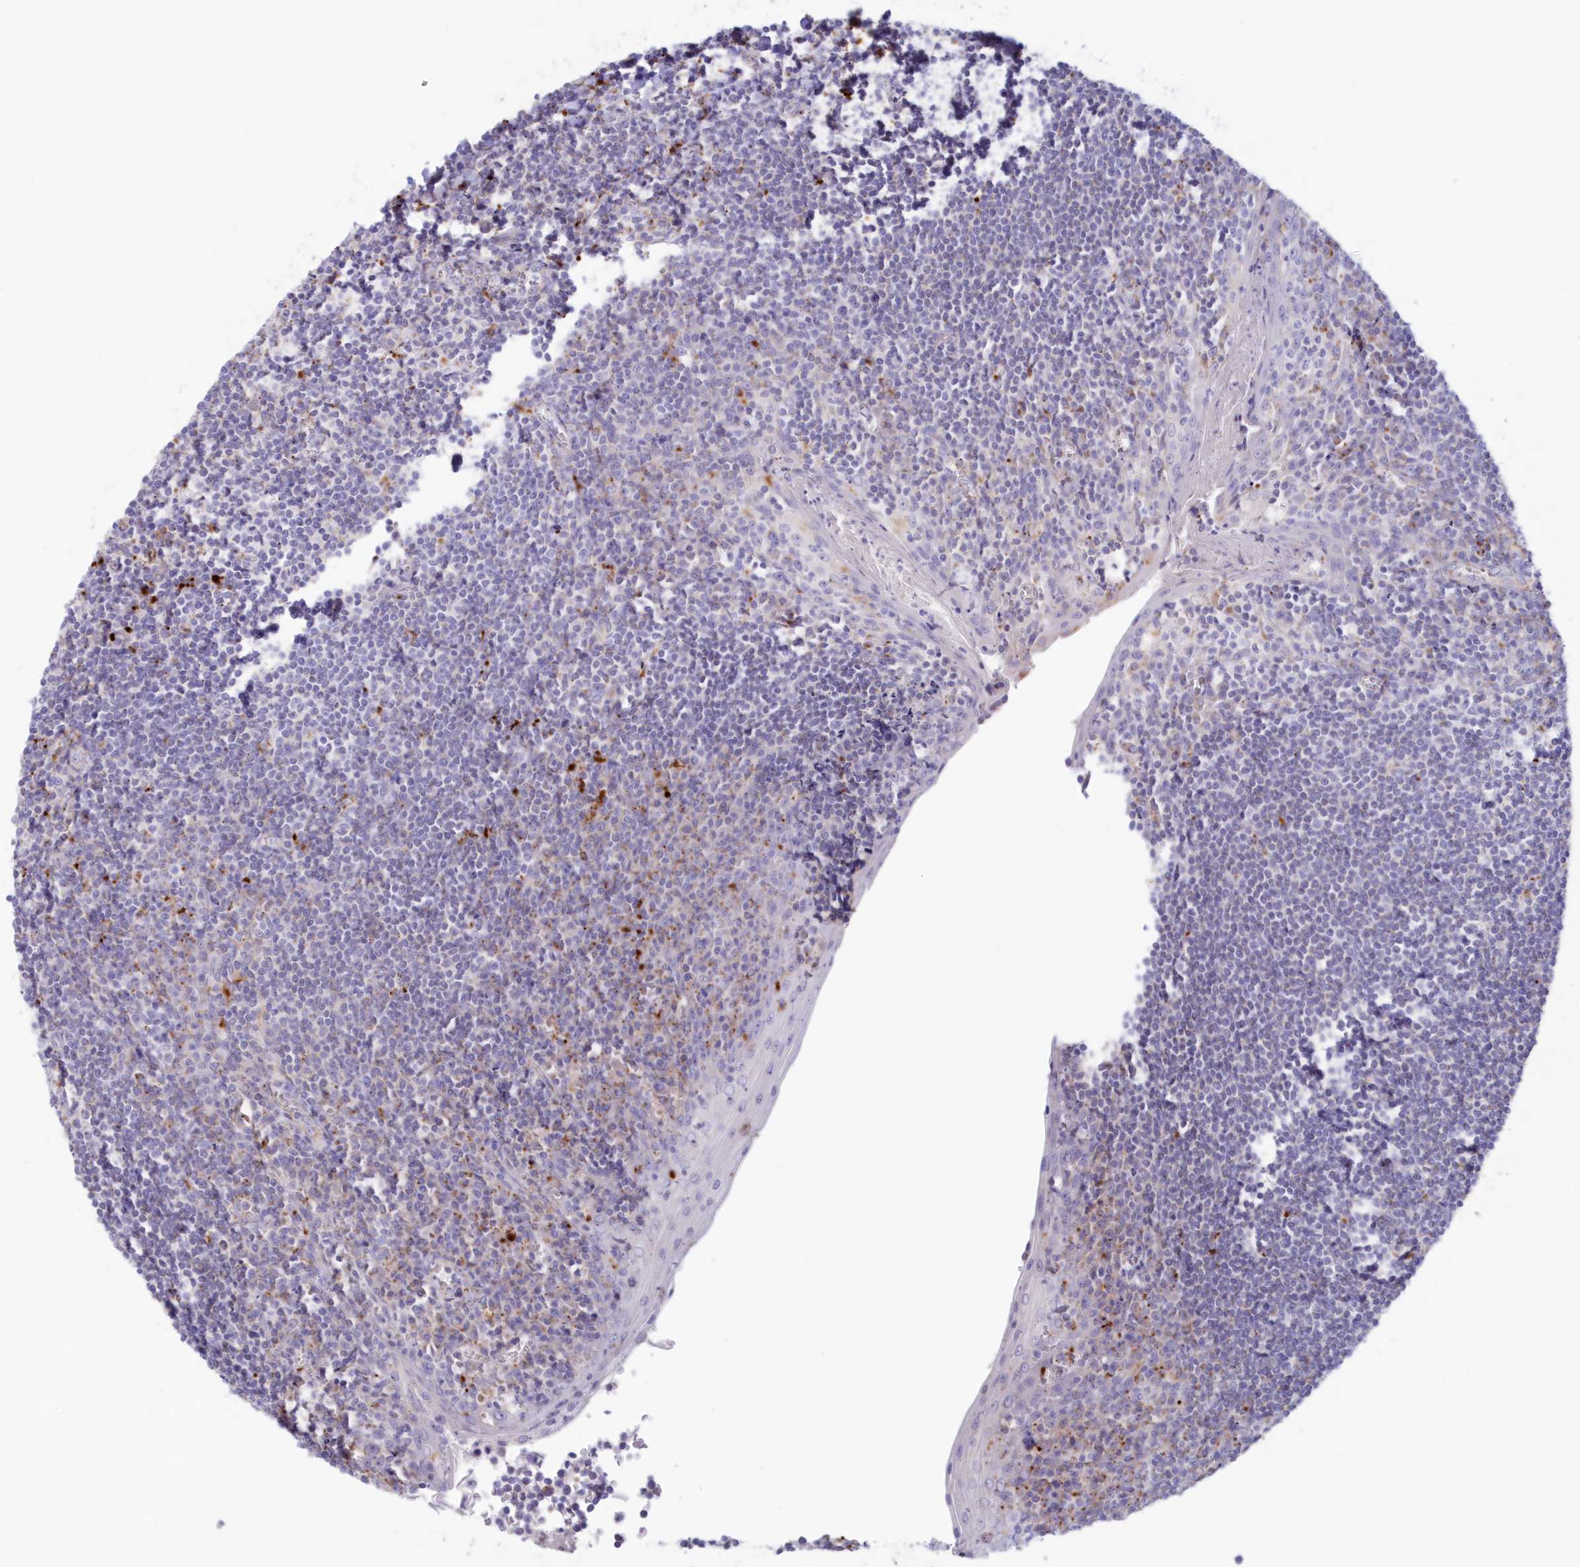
{"staining": {"intensity": "moderate", "quantity": "<25%", "location": "cytoplasmic/membranous"}, "tissue": "tonsil", "cell_type": "Germinal center cells", "image_type": "normal", "snomed": [{"axis": "morphology", "description": "Normal tissue, NOS"}, {"axis": "topography", "description": "Tonsil"}], "caption": "An image showing moderate cytoplasmic/membranous expression in about <25% of germinal center cells in benign tonsil, as visualized by brown immunohistochemical staining.", "gene": "TPP1", "patient": {"sex": "male", "age": 27}}